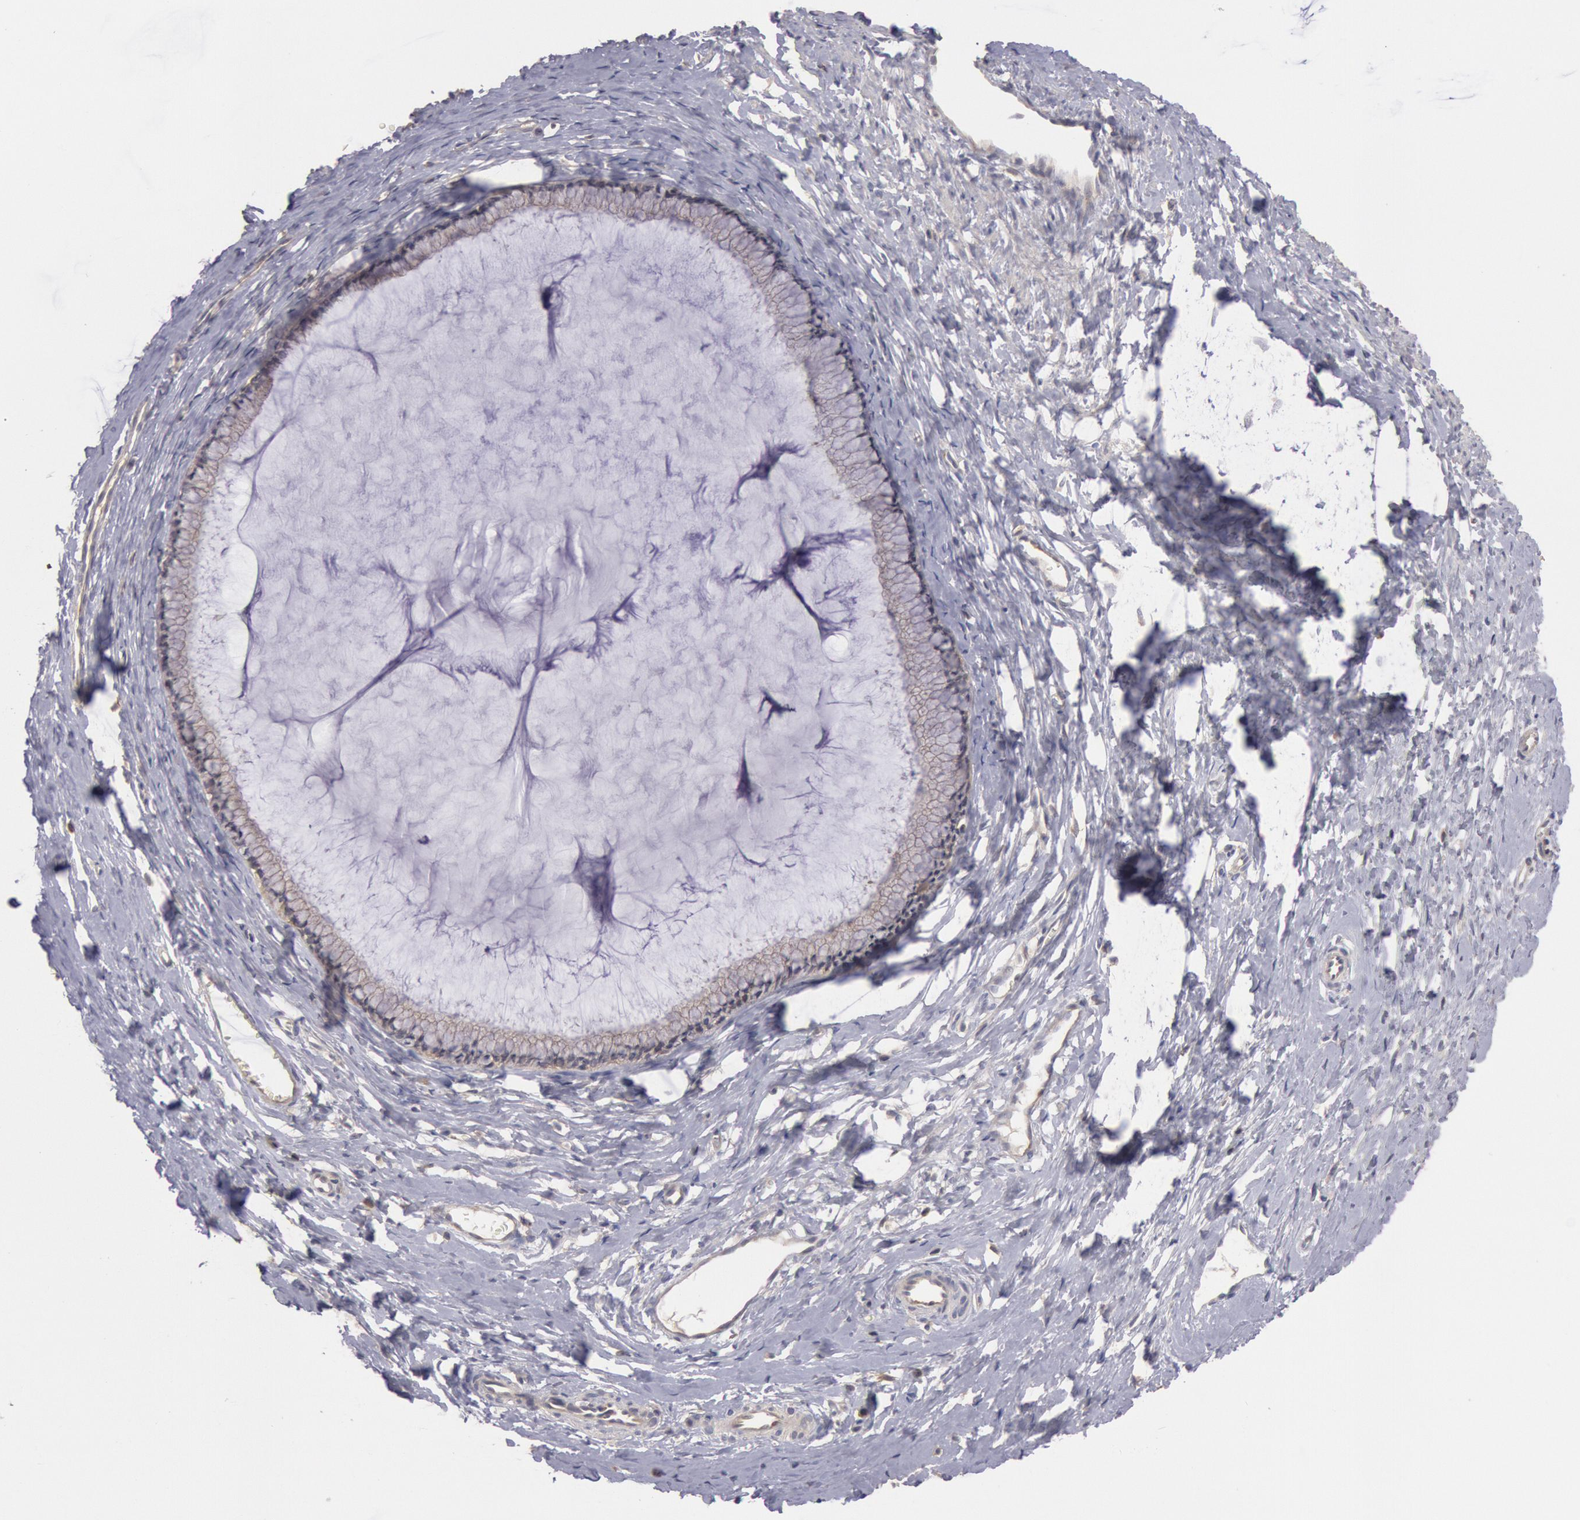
{"staining": {"intensity": "weak", "quantity": ">75%", "location": "cytoplasmic/membranous"}, "tissue": "cervix", "cell_type": "Glandular cells", "image_type": "normal", "snomed": [{"axis": "morphology", "description": "Normal tissue, NOS"}, {"axis": "topography", "description": "Cervix"}], "caption": "About >75% of glandular cells in normal cervix demonstrate weak cytoplasmic/membranous protein positivity as visualized by brown immunohistochemical staining.", "gene": "PIK3R1", "patient": {"sex": "female", "age": 40}}